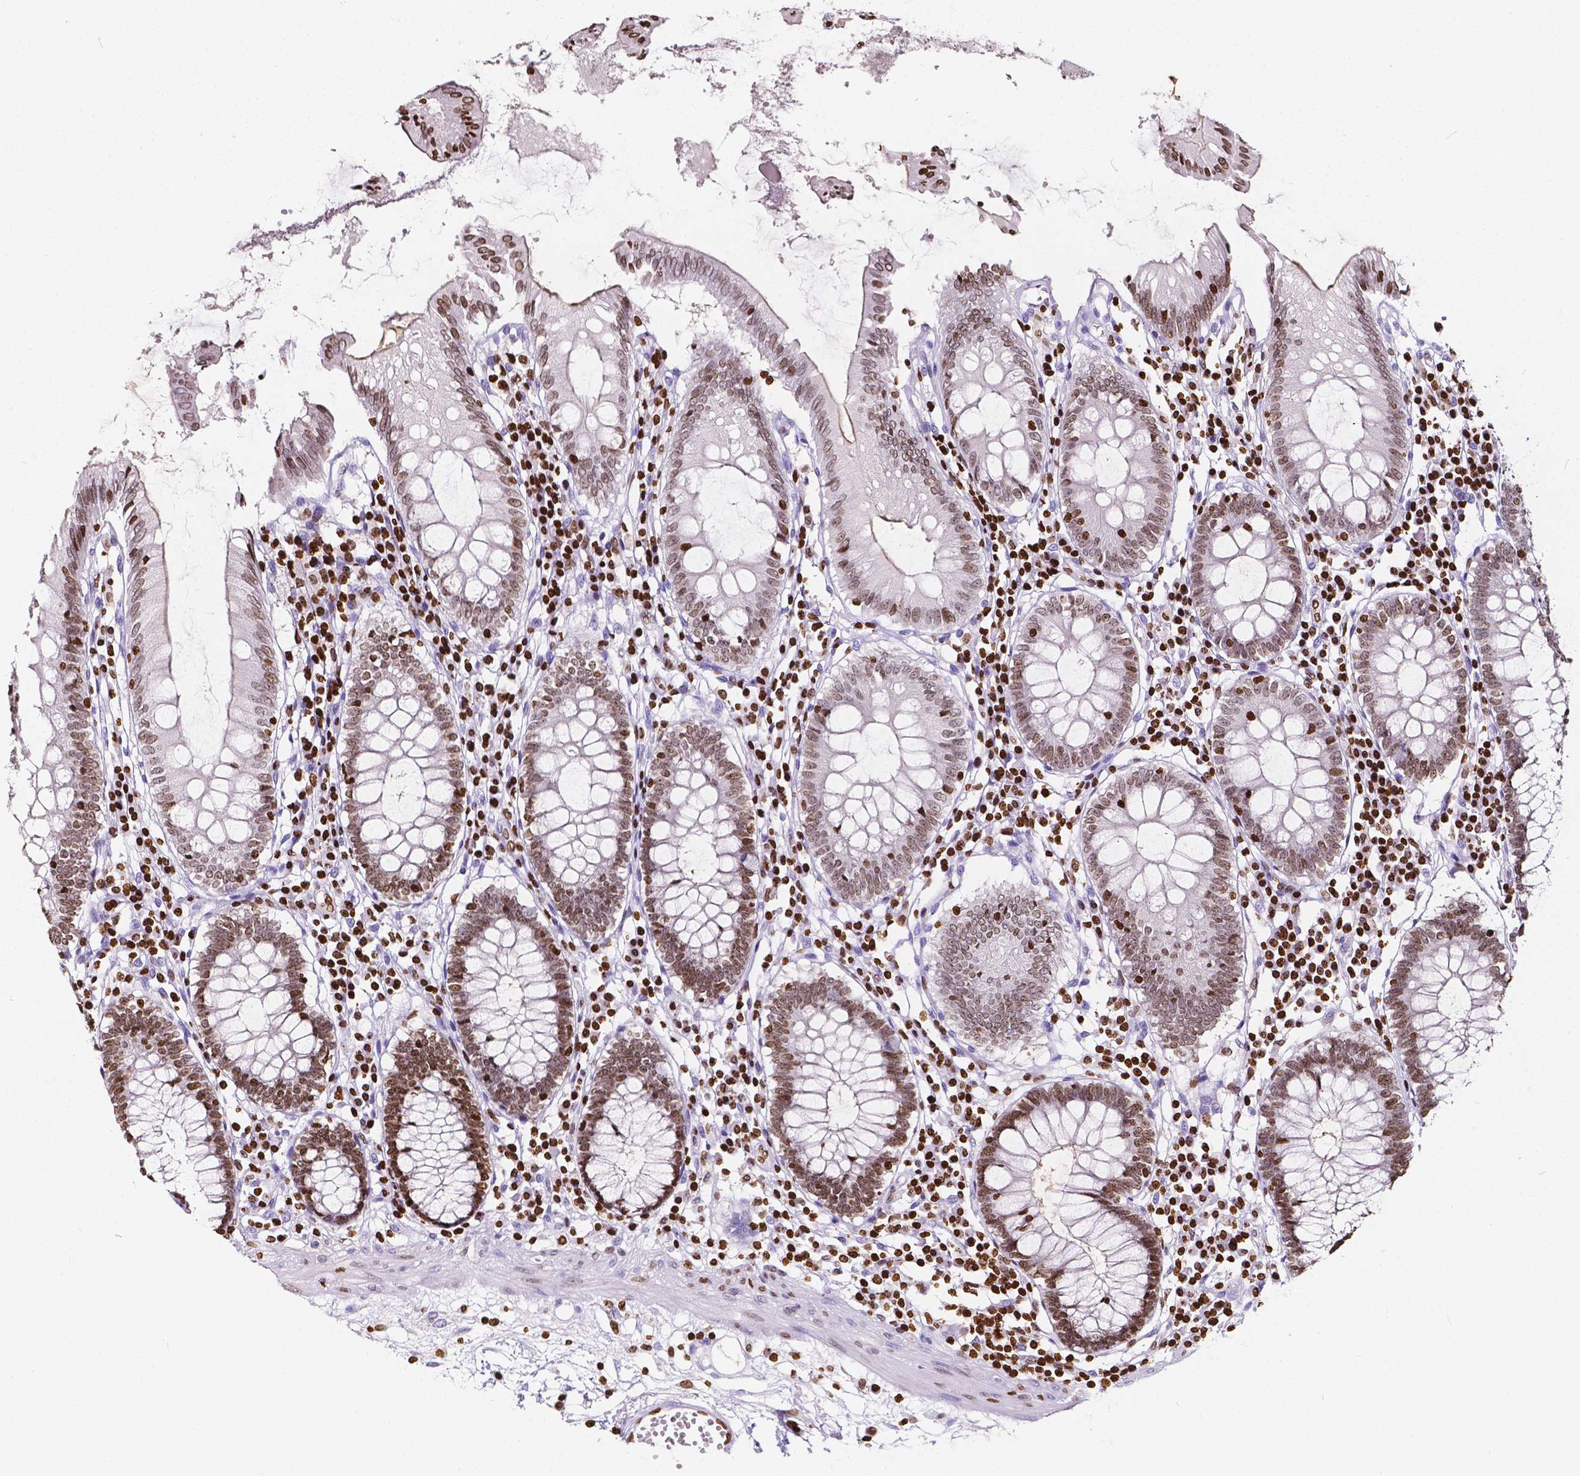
{"staining": {"intensity": "strong", "quantity": "25%-75%", "location": "nuclear"}, "tissue": "colon", "cell_type": "Endothelial cells", "image_type": "normal", "snomed": [{"axis": "morphology", "description": "Normal tissue, NOS"}, {"axis": "morphology", "description": "Adenocarcinoma, NOS"}, {"axis": "topography", "description": "Colon"}], "caption": "The image exhibits a brown stain indicating the presence of a protein in the nuclear of endothelial cells in colon. Immunohistochemistry stains the protein of interest in brown and the nuclei are stained blue.", "gene": "CBY3", "patient": {"sex": "male", "age": 83}}